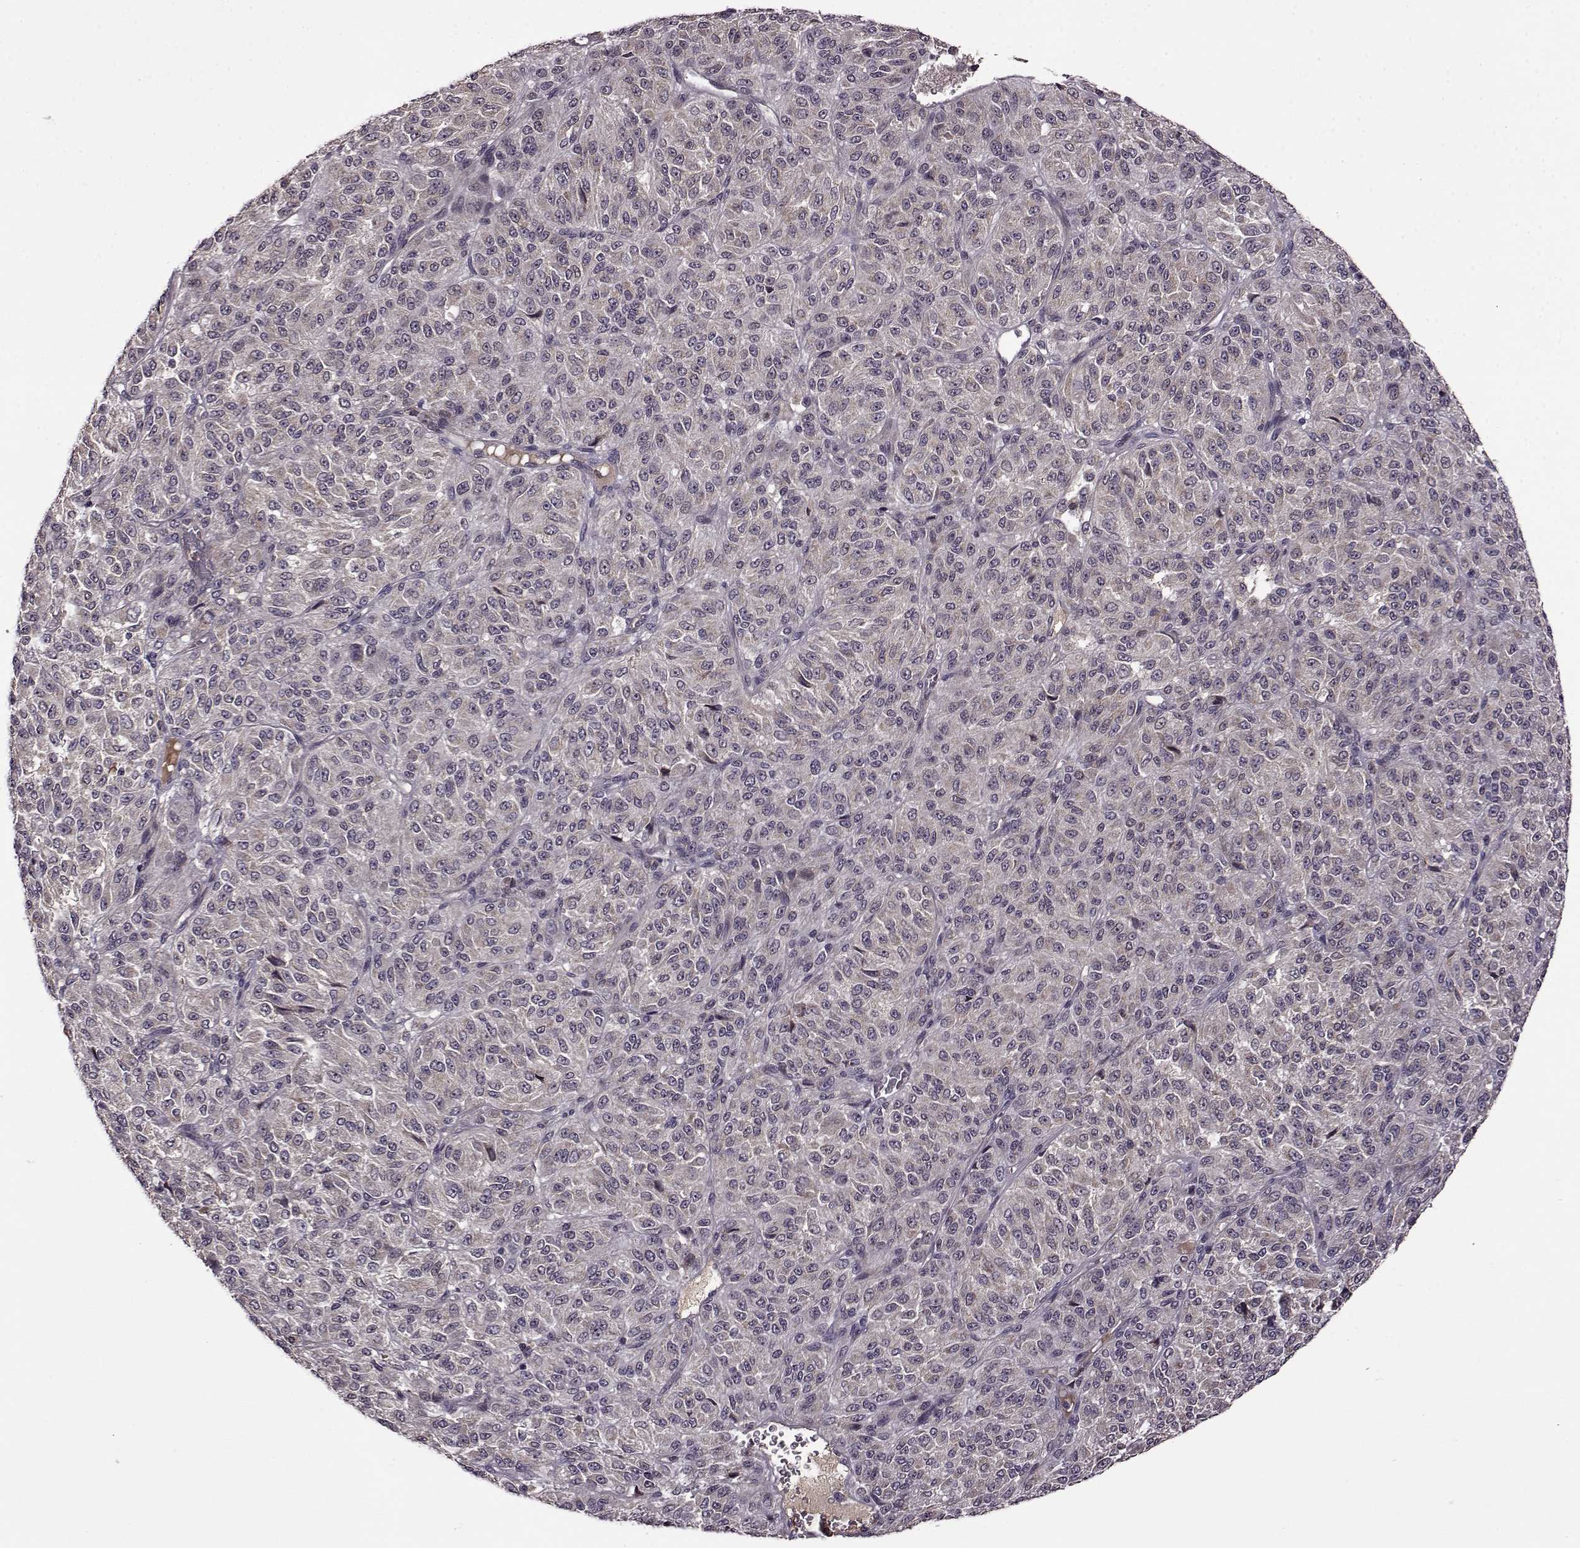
{"staining": {"intensity": "negative", "quantity": "none", "location": "none"}, "tissue": "melanoma", "cell_type": "Tumor cells", "image_type": "cancer", "snomed": [{"axis": "morphology", "description": "Malignant melanoma, Metastatic site"}, {"axis": "topography", "description": "Brain"}], "caption": "DAB immunohistochemical staining of human melanoma demonstrates no significant expression in tumor cells.", "gene": "MAIP1", "patient": {"sex": "female", "age": 56}}